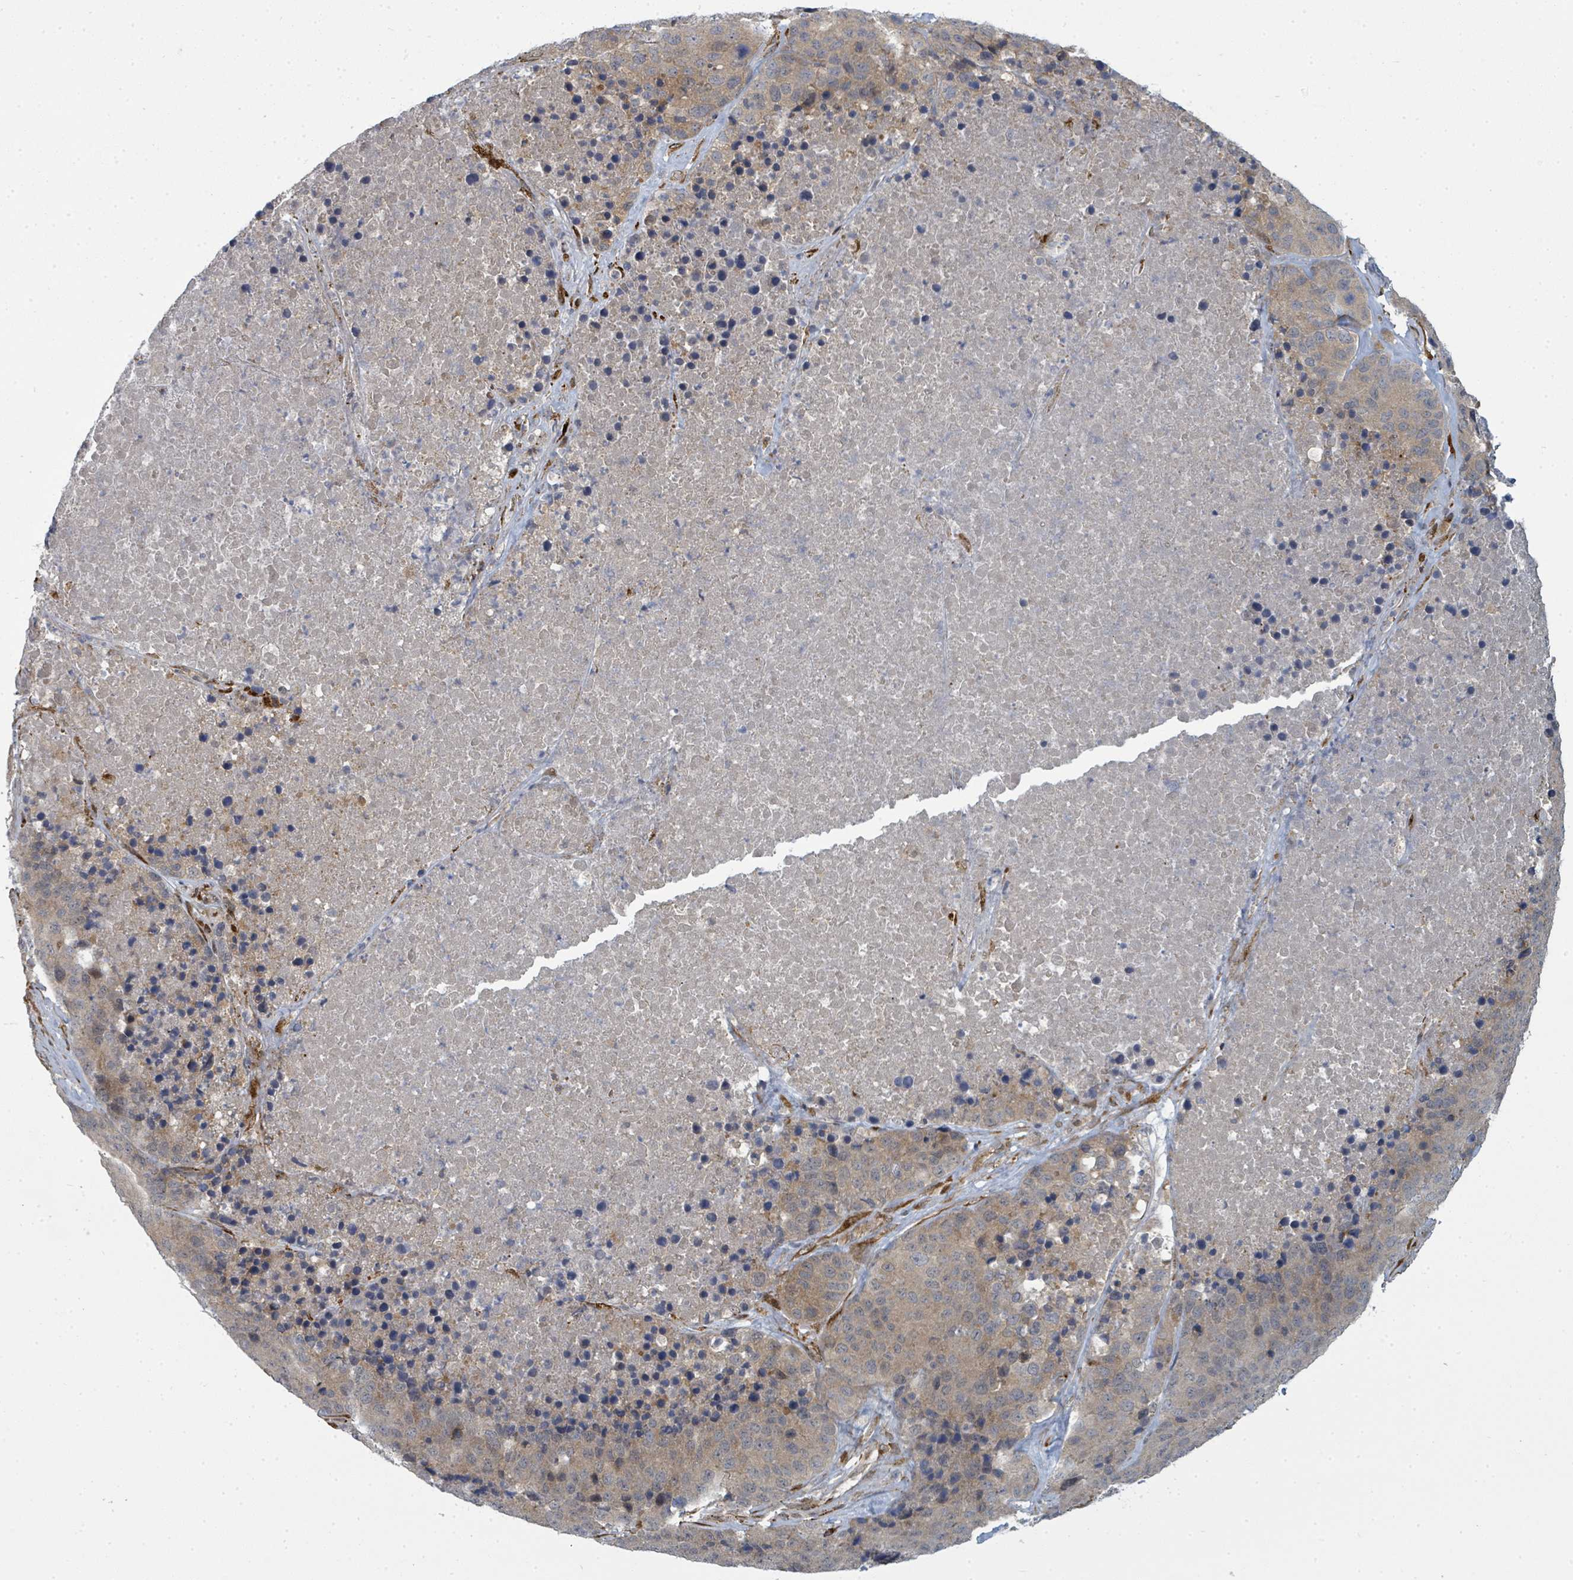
{"staining": {"intensity": "weak", "quantity": ">75%", "location": "cytoplasmic/membranous"}, "tissue": "stomach cancer", "cell_type": "Tumor cells", "image_type": "cancer", "snomed": [{"axis": "morphology", "description": "Adenocarcinoma, NOS"}, {"axis": "topography", "description": "Stomach"}], "caption": "A high-resolution histopathology image shows immunohistochemistry (IHC) staining of adenocarcinoma (stomach), which reveals weak cytoplasmic/membranous staining in about >75% of tumor cells.", "gene": "PSMG2", "patient": {"sex": "male", "age": 71}}